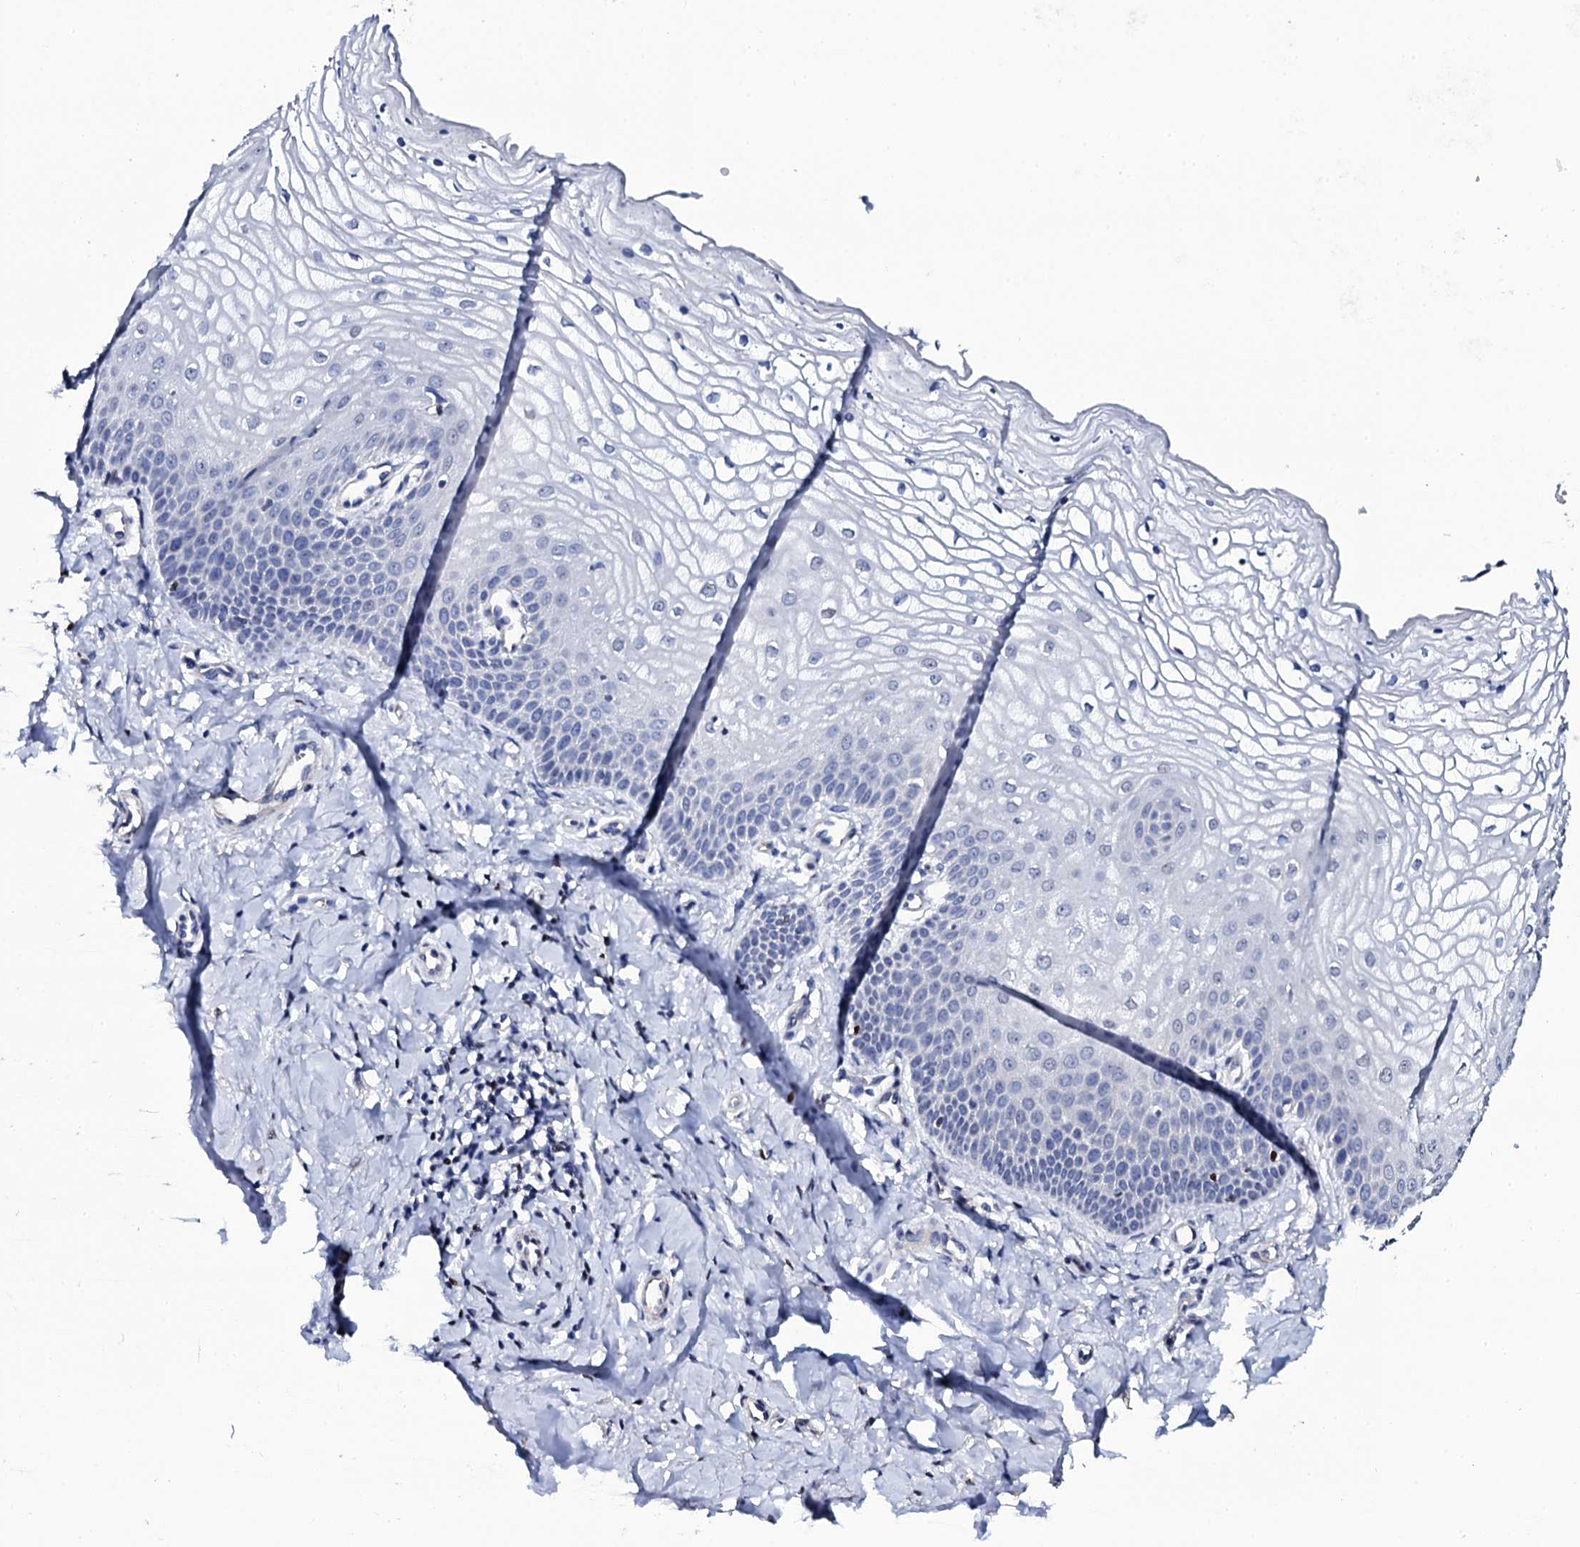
{"staining": {"intensity": "negative", "quantity": "none", "location": "none"}, "tissue": "vagina", "cell_type": "Squamous epithelial cells", "image_type": "normal", "snomed": [{"axis": "morphology", "description": "Normal tissue, NOS"}, {"axis": "topography", "description": "Vagina"}], "caption": "The histopathology image exhibits no significant staining in squamous epithelial cells of vagina. The staining was performed using DAB to visualize the protein expression in brown, while the nuclei were stained in blue with hematoxylin (Magnification: 20x).", "gene": "NPM2", "patient": {"sex": "female", "age": 68}}